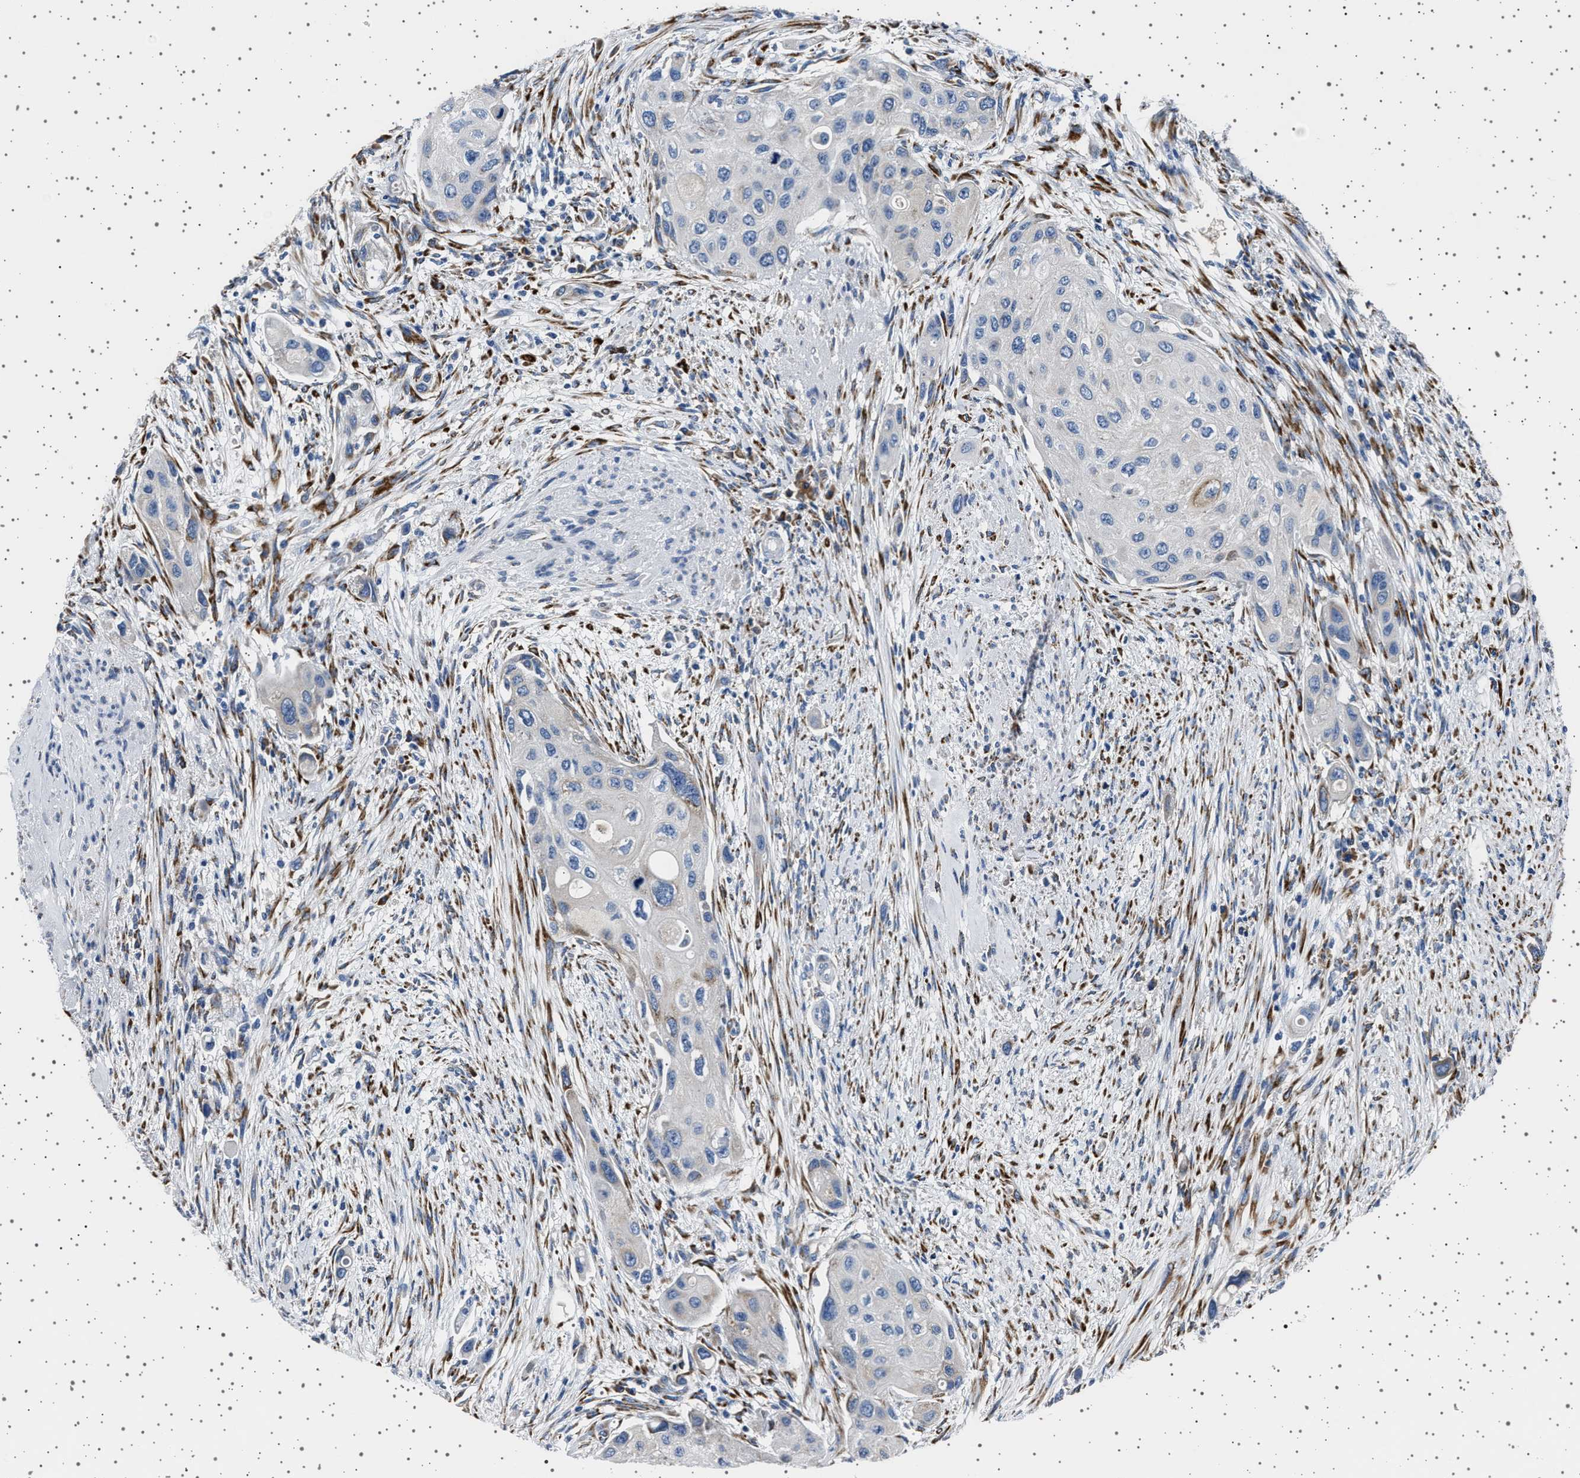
{"staining": {"intensity": "weak", "quantity": "<25%", "location": "cytoplasmic/membranous"}, "tissue": "urothelial cancer", "cell_type": "Tumor cells", "image_type": "cancer", "snomed": [{"axis": "morphology", "description": "Urothelial carcinoma, High grade"}, {"axis": "topography", "description": "Urinary bladder"}], "caption": "Immunohistochemistry (IHC) of human high-grade urothelial carcinoma reveals no staining in tumor cells.", "gene": "FTCD", "patient": {"sex": "female", "age": 56}}